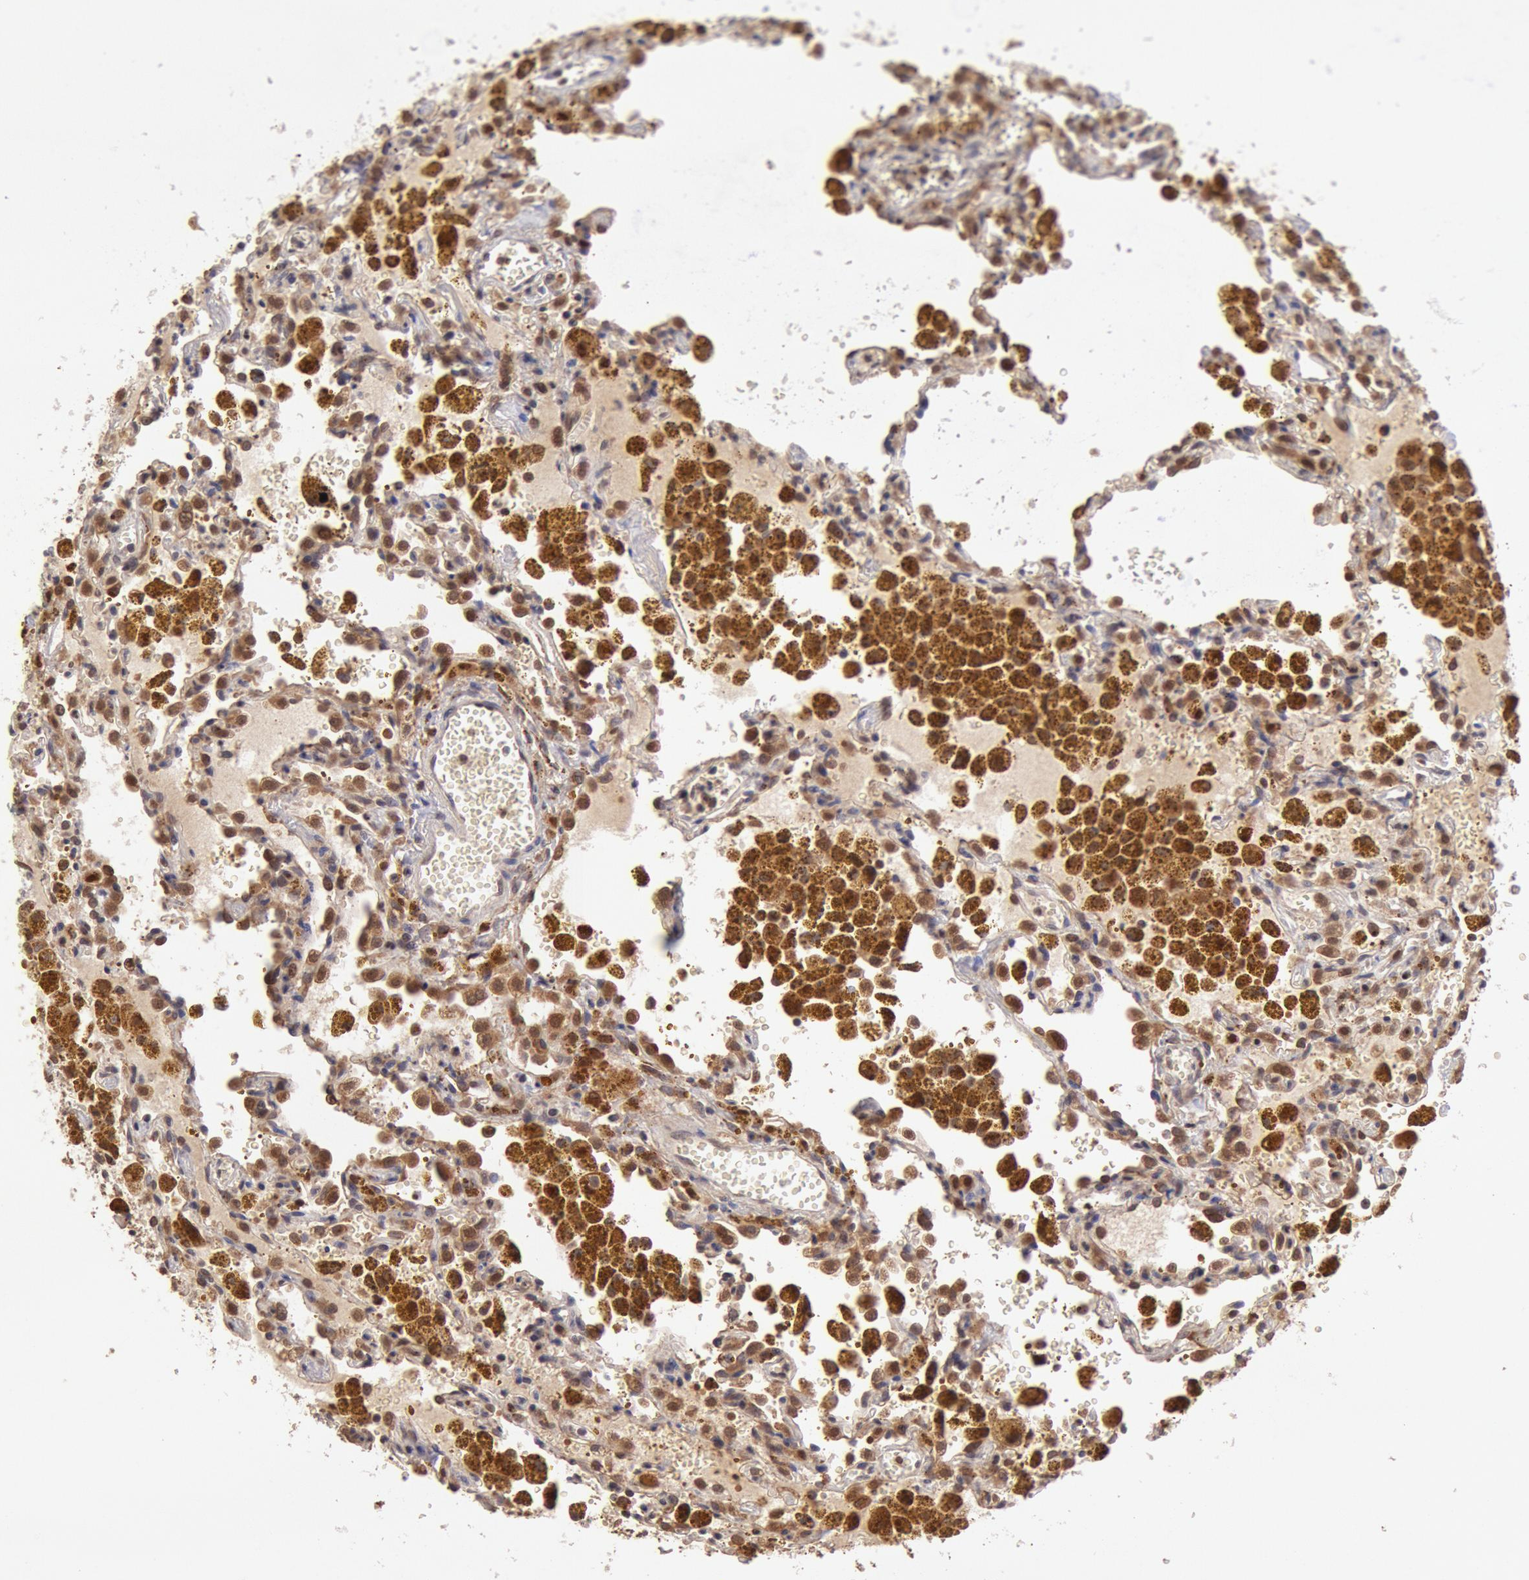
{"staining": {"intensity": "strong", "quantity": ">75%", "location": "cytoplasmic/membranous,nuclear"}, "tissue": "carcinoid", "cell_type": "Tumor cells", "image_type": "cancer", "snomed": [{"axis": "morphology", "description": "Carcinoid, malignant, NOS"}, {"axis": "topography", "description": "Bronchus"}], "caption": "An immunohistochemistry (IHC) micrograph of neoplastic tissue is shown. Protein staining in brown highlights strong cytoplasmic/membranous and nuclear positivity in malignant carcinoid within tumor cells.", "gene": "COMT", "patient": {"sex": "male", "age": 55}}